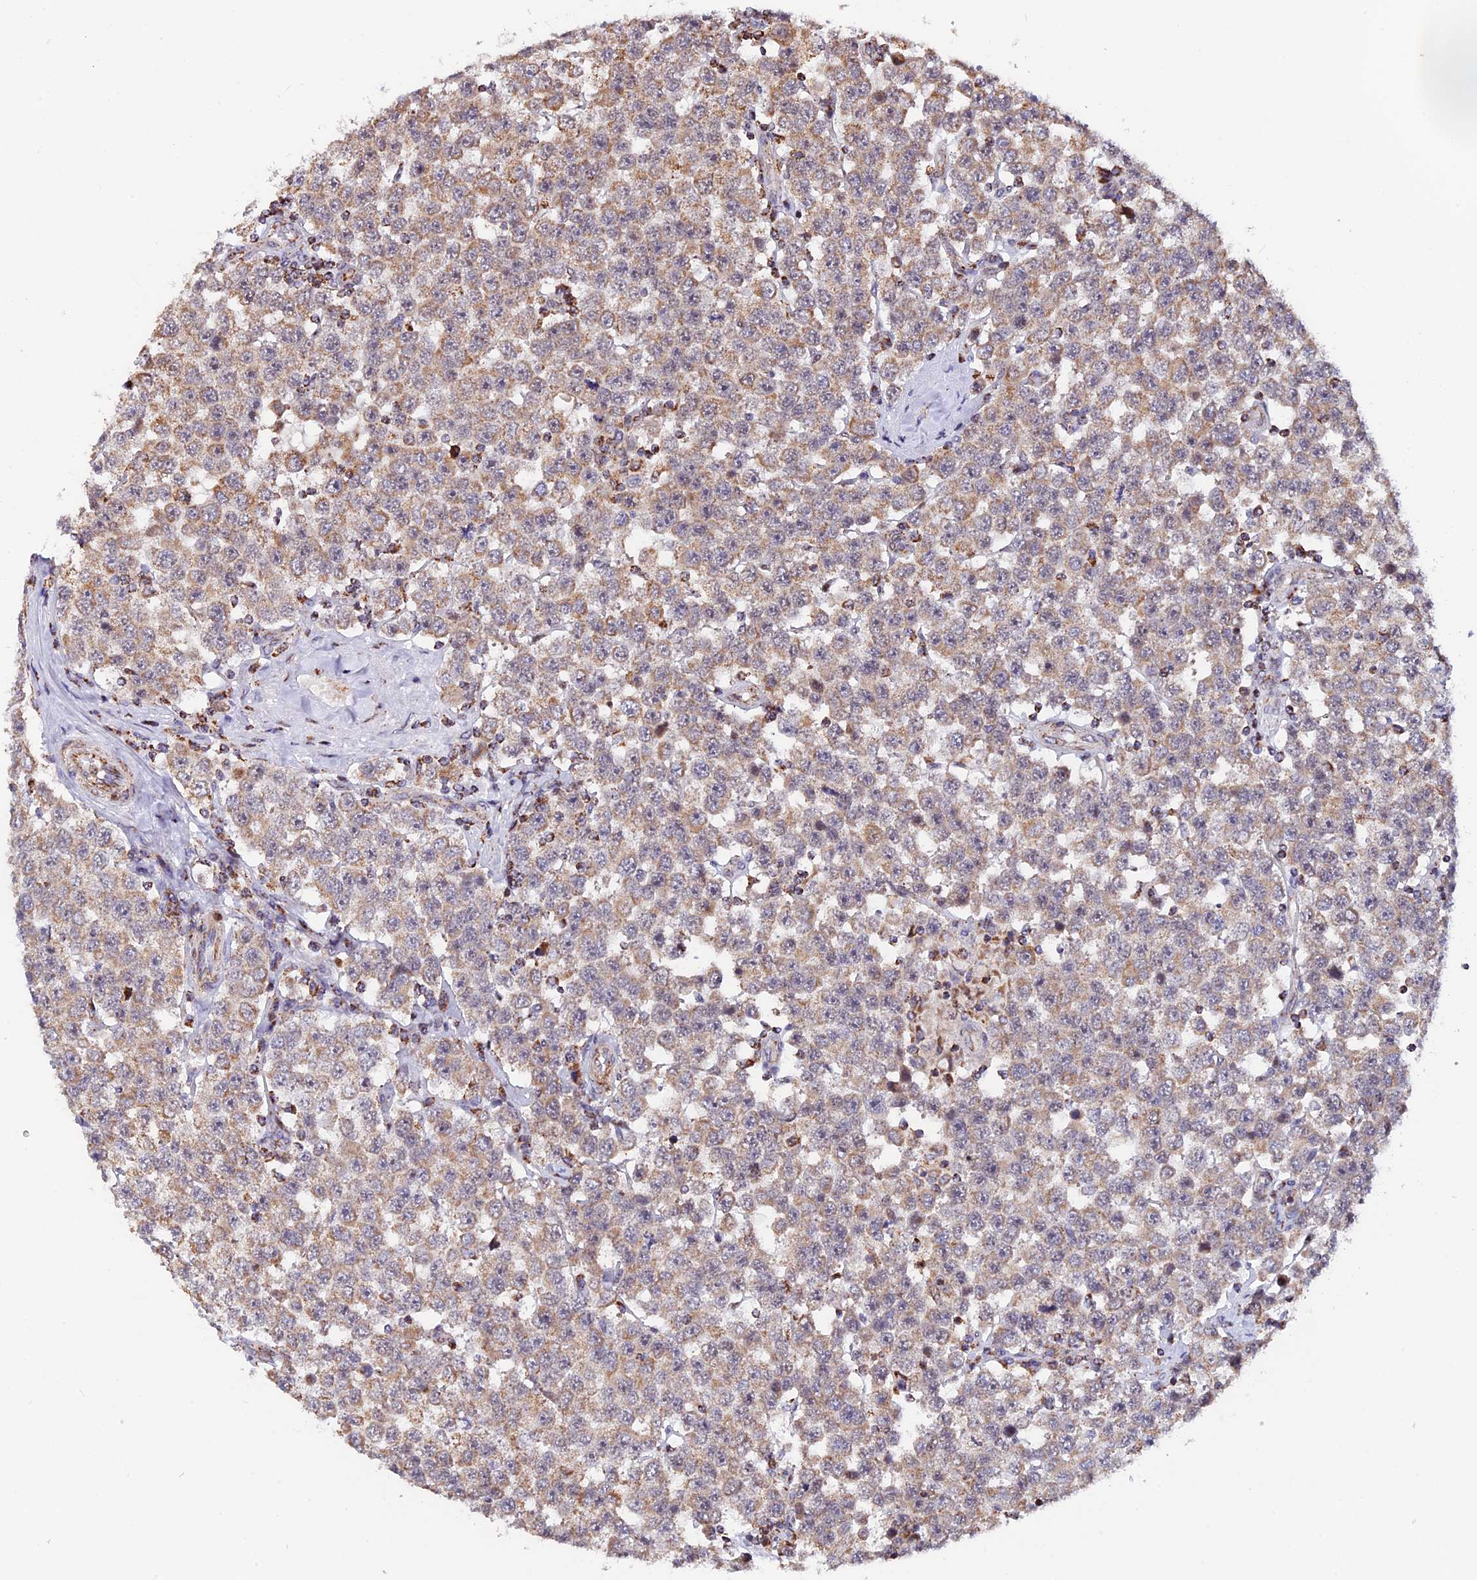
{"staining": {"intensity": "weak", "quantity": "25%-75%", "location": "cytoplasmic/membranous"}, "tissue": "testis cancer", "cell_type": "Tumor cells", "image_type": "cancer", "snomed": [{"axis": "morphology", "description": "Seminoma, NOS"}, {"axis": "topography", "description": "Testis"}], "caption": "A low amount of weak cytoplasmic/membranous positivity is identified in about 25%-75% of tumor cells in testis cancer tissue.", "gene": "FAM174C", "patient": {"sex": "male", "age": 28}}